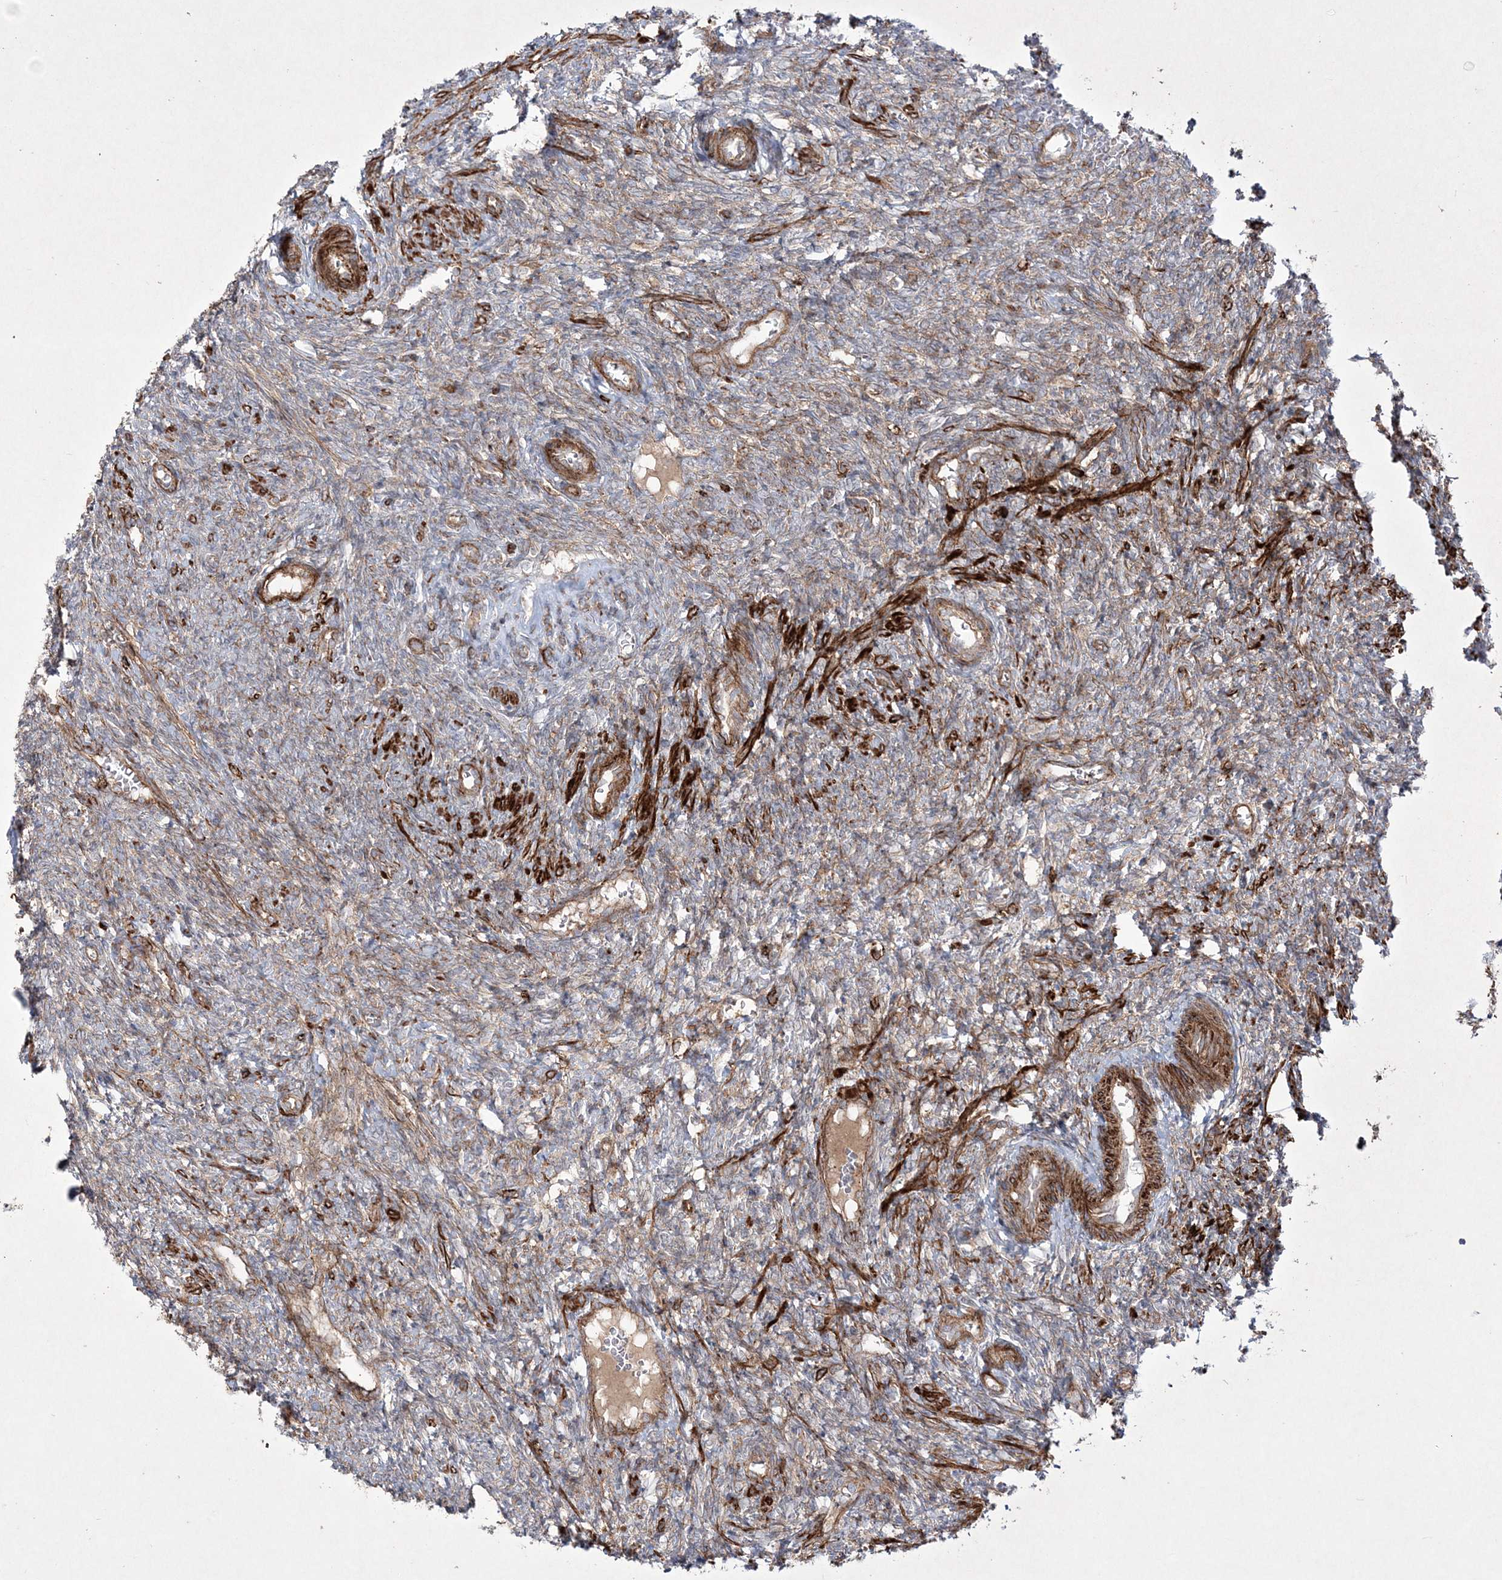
{"staining": {"intensity": "moderate", "quantity": "25%-75%", "location": "cytoplasmic/membranous"}, "tissue": "ovary", "cell_type": "Ovarian stroma cells", "image_type": "normal", "snomed": [{"axis": "morphology", "description": "Normal tissue, NOS"}, {"axis": "topography", "description": "Ovary"}], "caption": "Normal ovary exhibits moderate cytoplasmic/membranous positivity in about 25%-75% of ovarian stroma cells.", "gene": "RICTOR", "patient": {"sex": "female", "age": 41}}